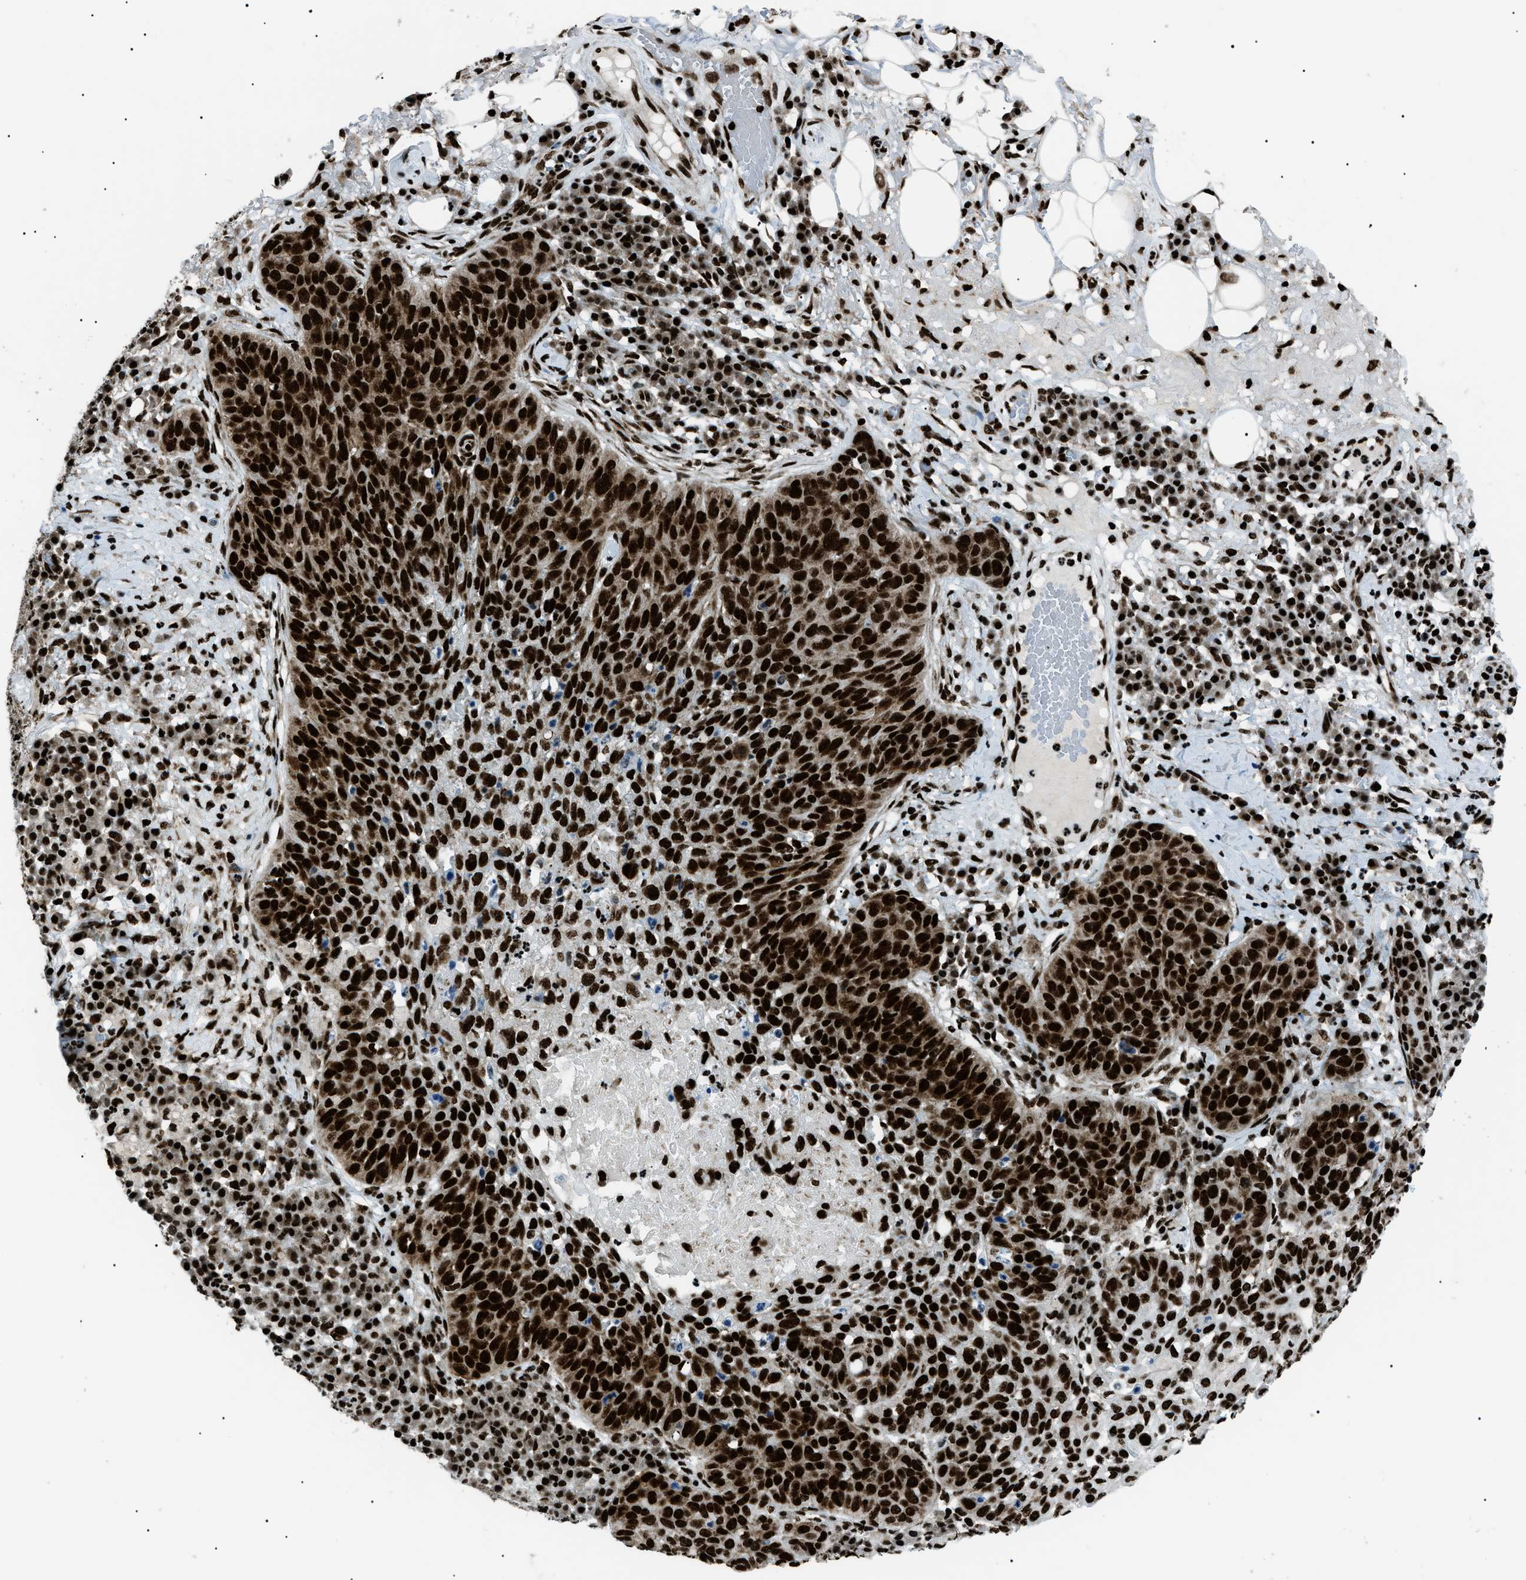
{"staining": {"intensity": "strong", "quantity": ">75%", "location": "nuclear"}, "tissue": "skin cancer", "cell_type": "Tumor cells", "image_type": "cancer", "snomed": [{"axis": "morphology", "description": "Squamous cell carcinoma in situ, NOS"}, {"axis": "morphology", "description": "Squamous cell carcinoma, NOS"}, {"axis": "topography", "description": "Skin"}], "caption": "The histopathology image reveals staining of skin cancer, revealing strong nuclear protein staining (brown color) within tumor cells.", "gene": "HNRNPK", "patient": {"sex": "male", "age": 93}}